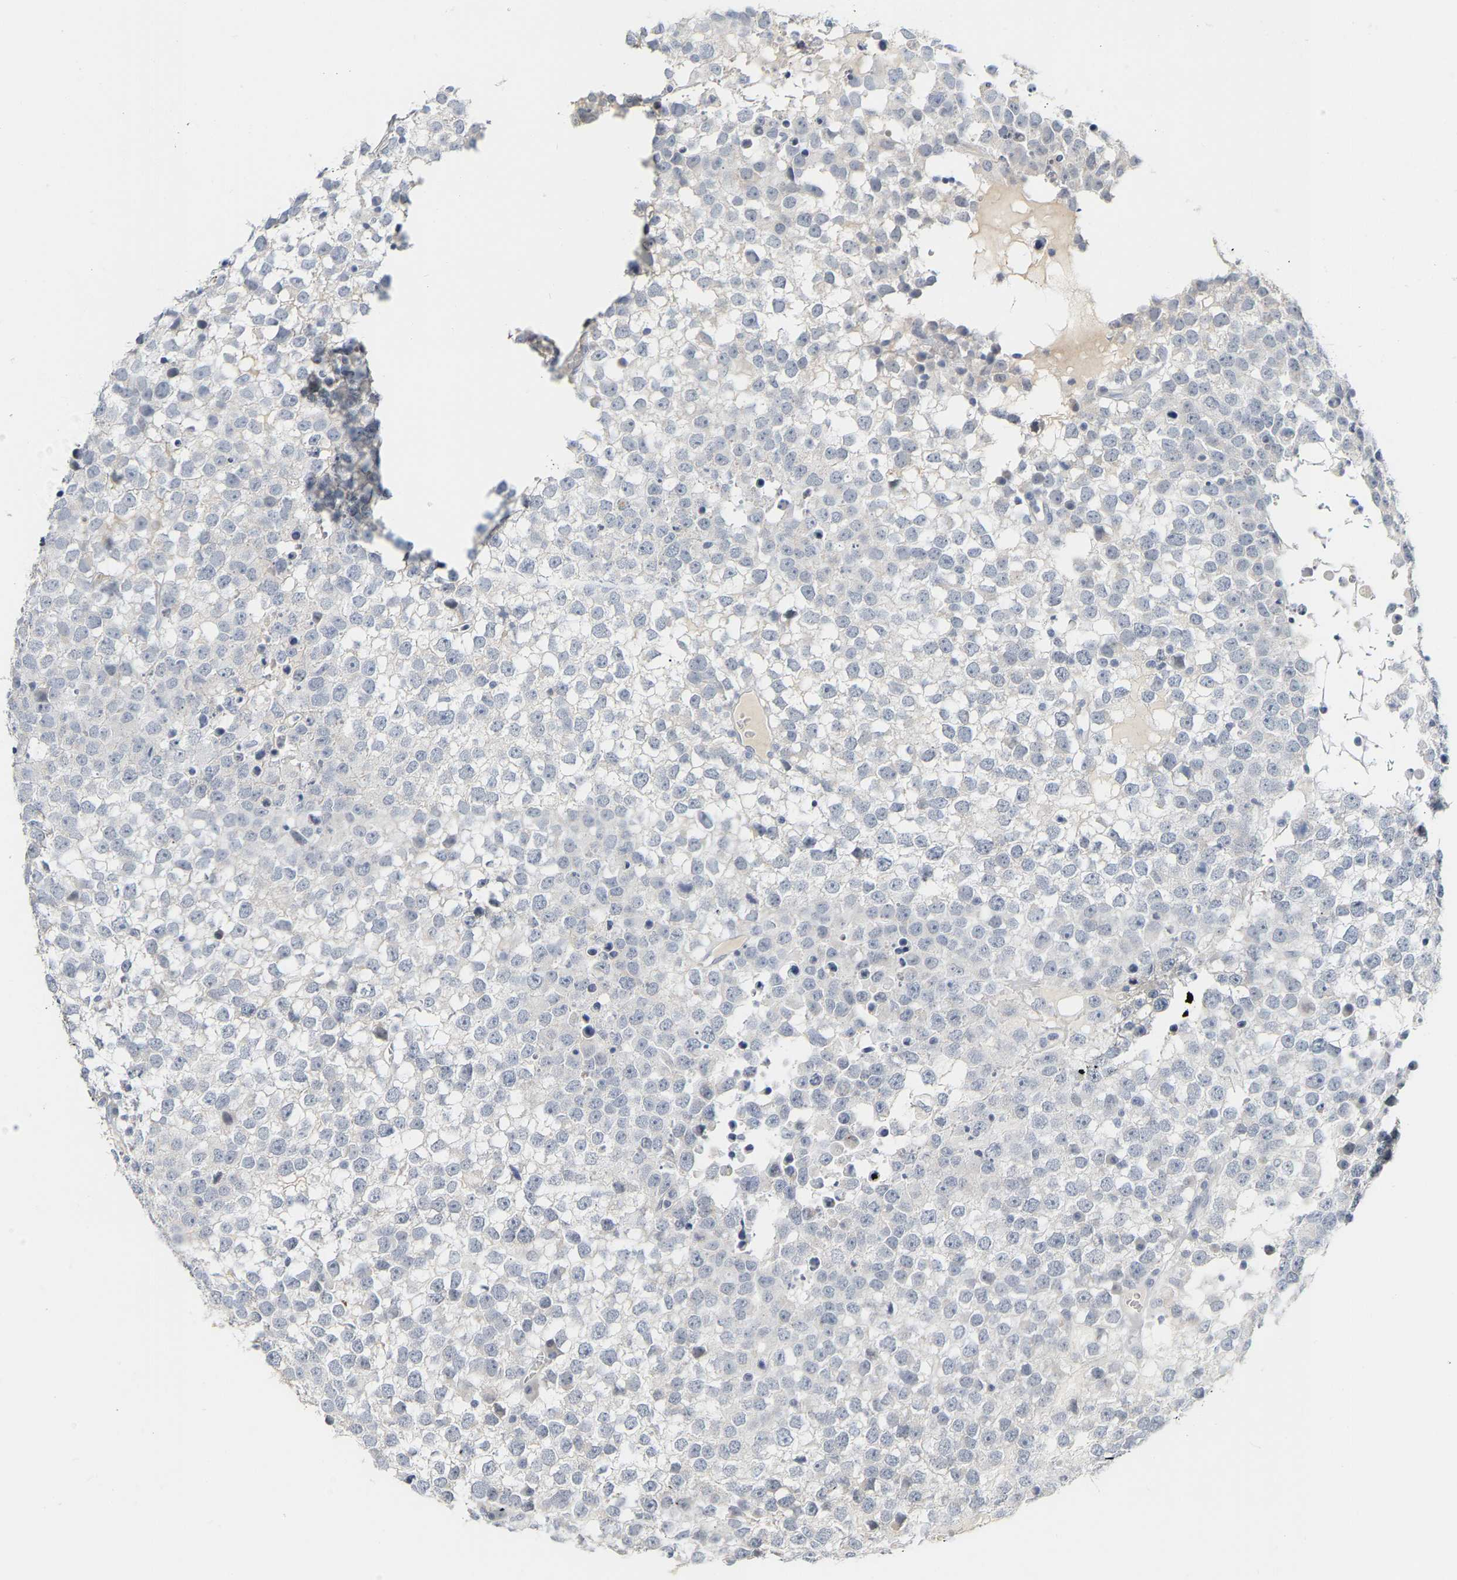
{"staining": {"intensity": "negative", "quantity": "none", "location": "none"}, "tissue": "testis cancer", "cell_type": "Tumor cells", "image_type": "cancer", "snomed": [{"axis": "morphology", "description": "Seminoma, NOS"}, {"axis": "topography", "description": "Testis"}], "caption": "An IHC image of testis seminoma is shown. There is no staining in tumor cells of testis seminoma. (DAB (3,3'-diaminobenzidine) IHC, high magnification).", "gene": "KRT76", "patient": {"sex": "male", "age": 65}}